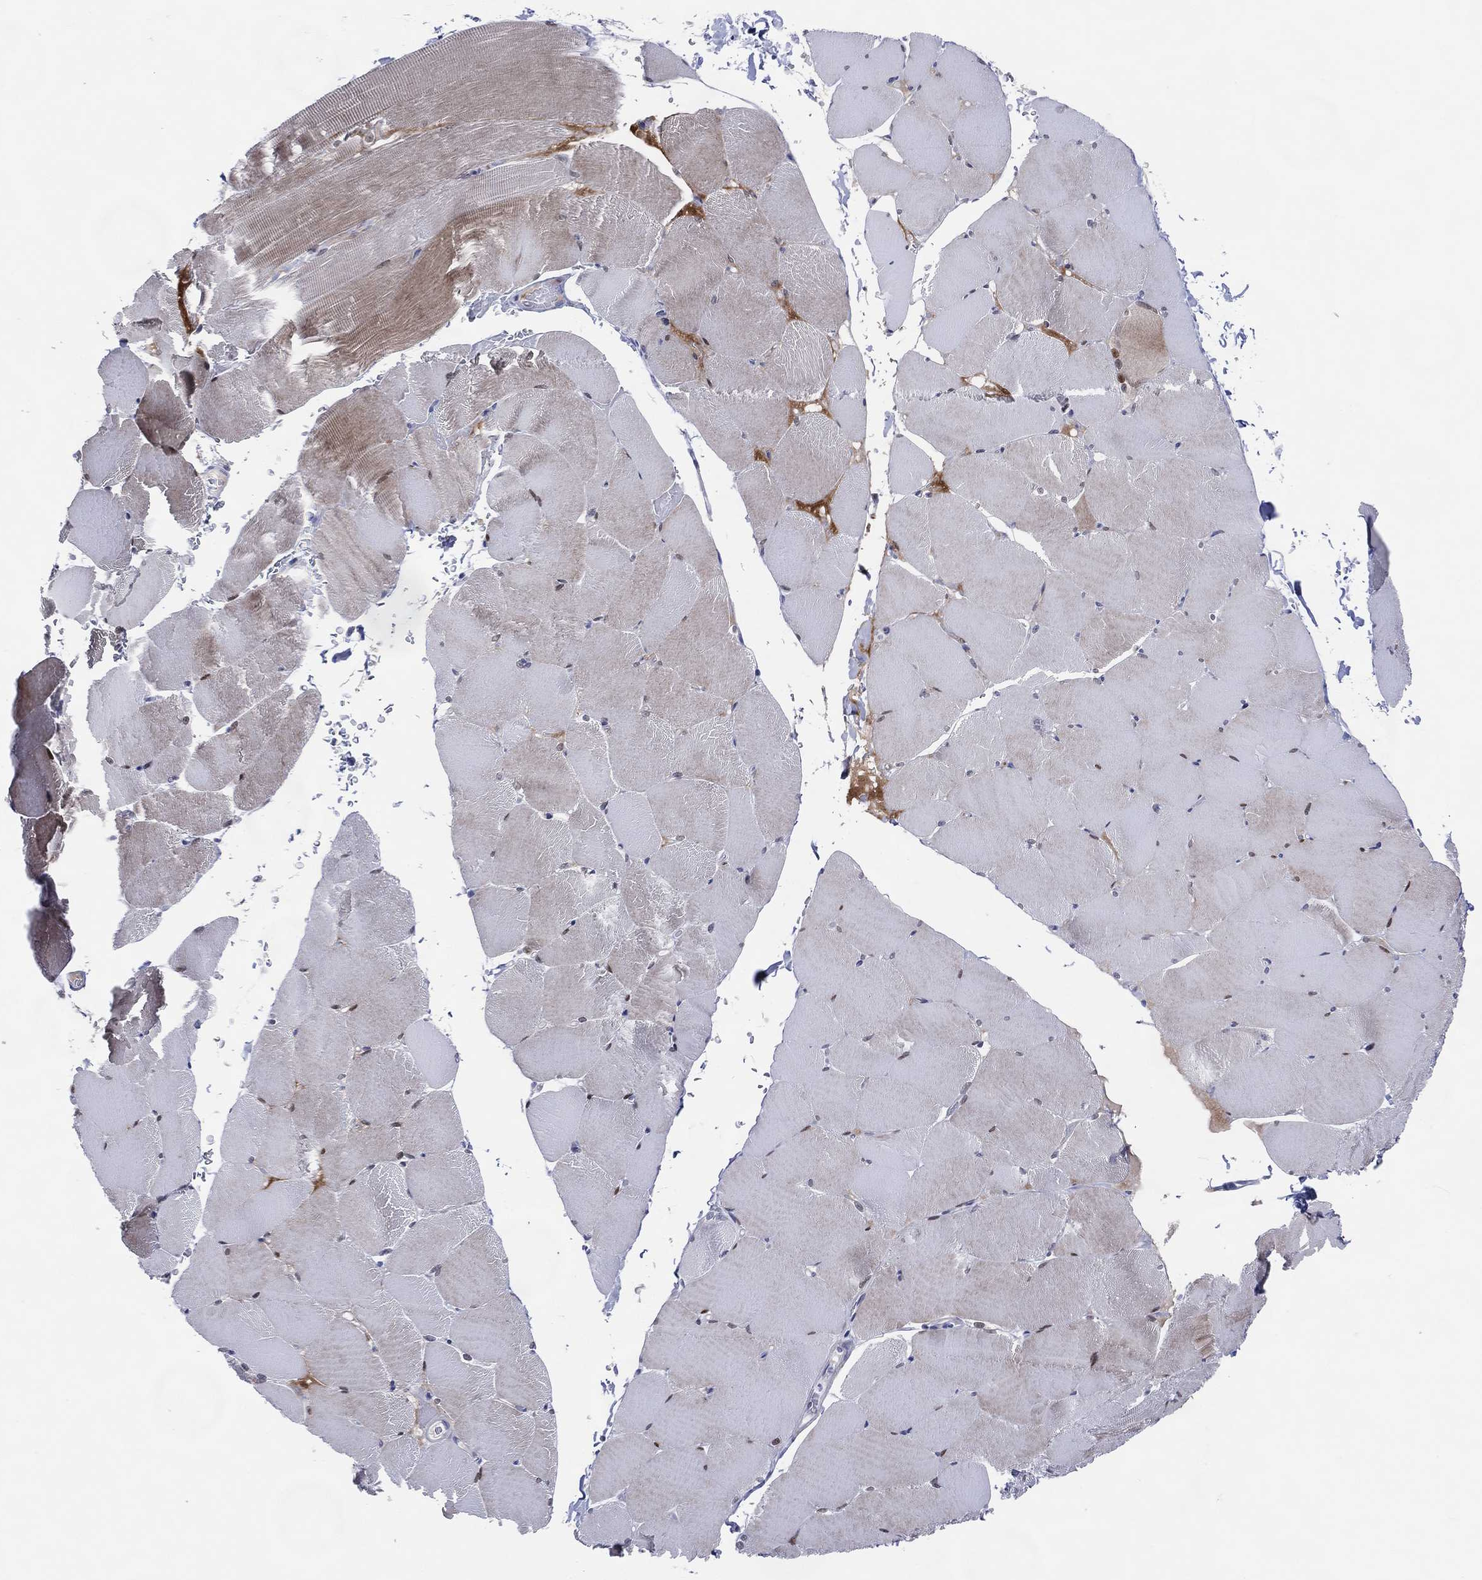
{"staining": {"intensity": "weak", "quantity": "<25%", "location": "cytoplasmic/membranous"}, "tissue": "skeletal muscle", "cell_type": "Myocytes", "image_type": "normal", "snomed": [{"axis": "morphology", "description": "Normal tissue, NOS"}, {"axis": "topography", "description": "Skeletal muscle"}], "caption": "IHC image of benign skeletal muscle: skeletal muscle stained with DAB exhibits no significant protein staining in myocytes. (Brightfield microscopy of DAB immunohistochemistry (IHC) at high magnification).", "gene": "CFAP58", "patient": {"sex": "female", "age": 37}}